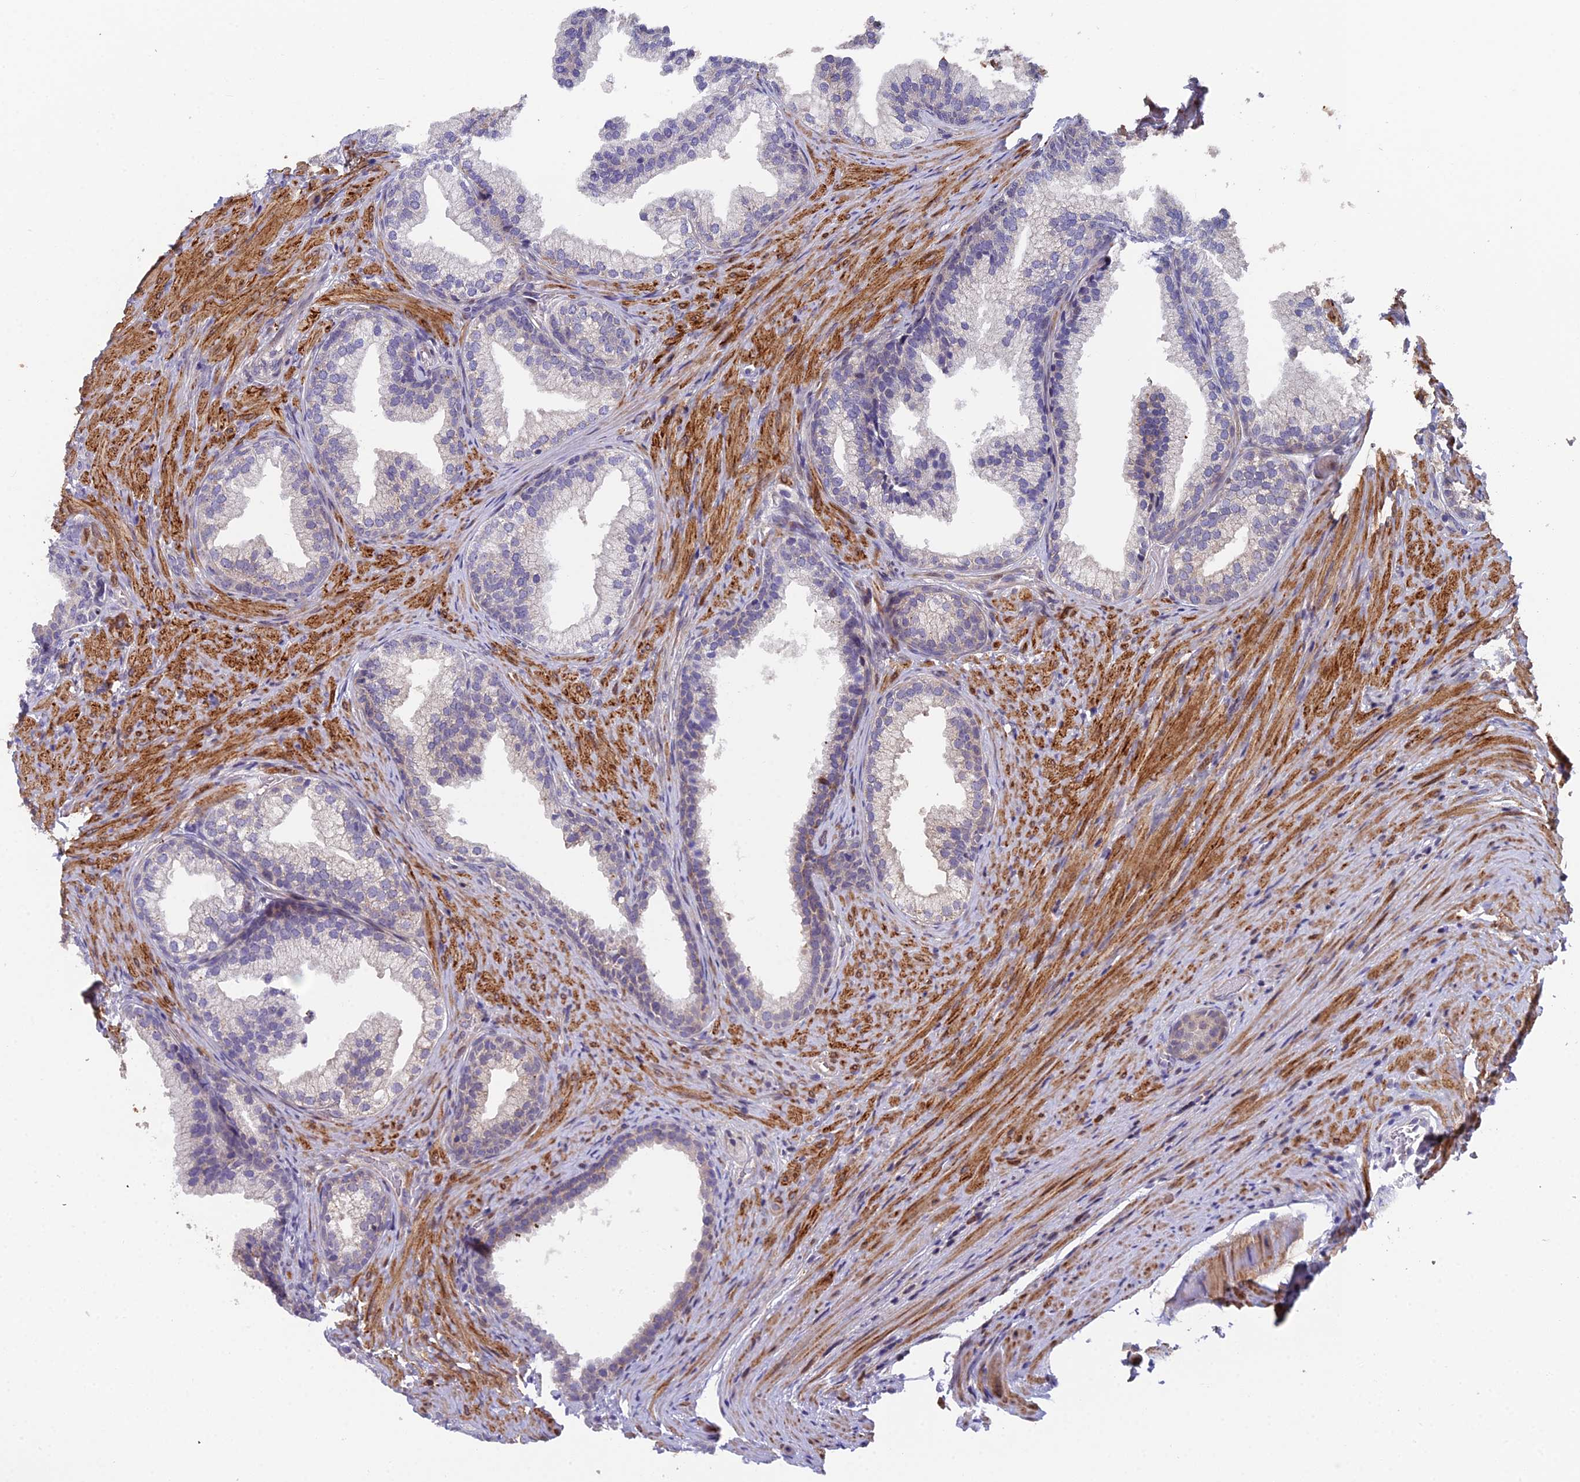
{"staining": {"intensity": "negative", "quantity": "none", "location": "none"}, "tissue": "prostate", "cell_type": "Glandular cells", "image_type": "normal", "snomed": [{"axis": "morphology", "description": "Normal tissue, NOS"}, {"axis": "topography", "description": "Prostate"}], "caption": "Histopathology image shows no significant protein staining in glandular cells of unremarkable prostate.", "gene": "RAB28", "patient": {"sex": "male", "age": 76}}